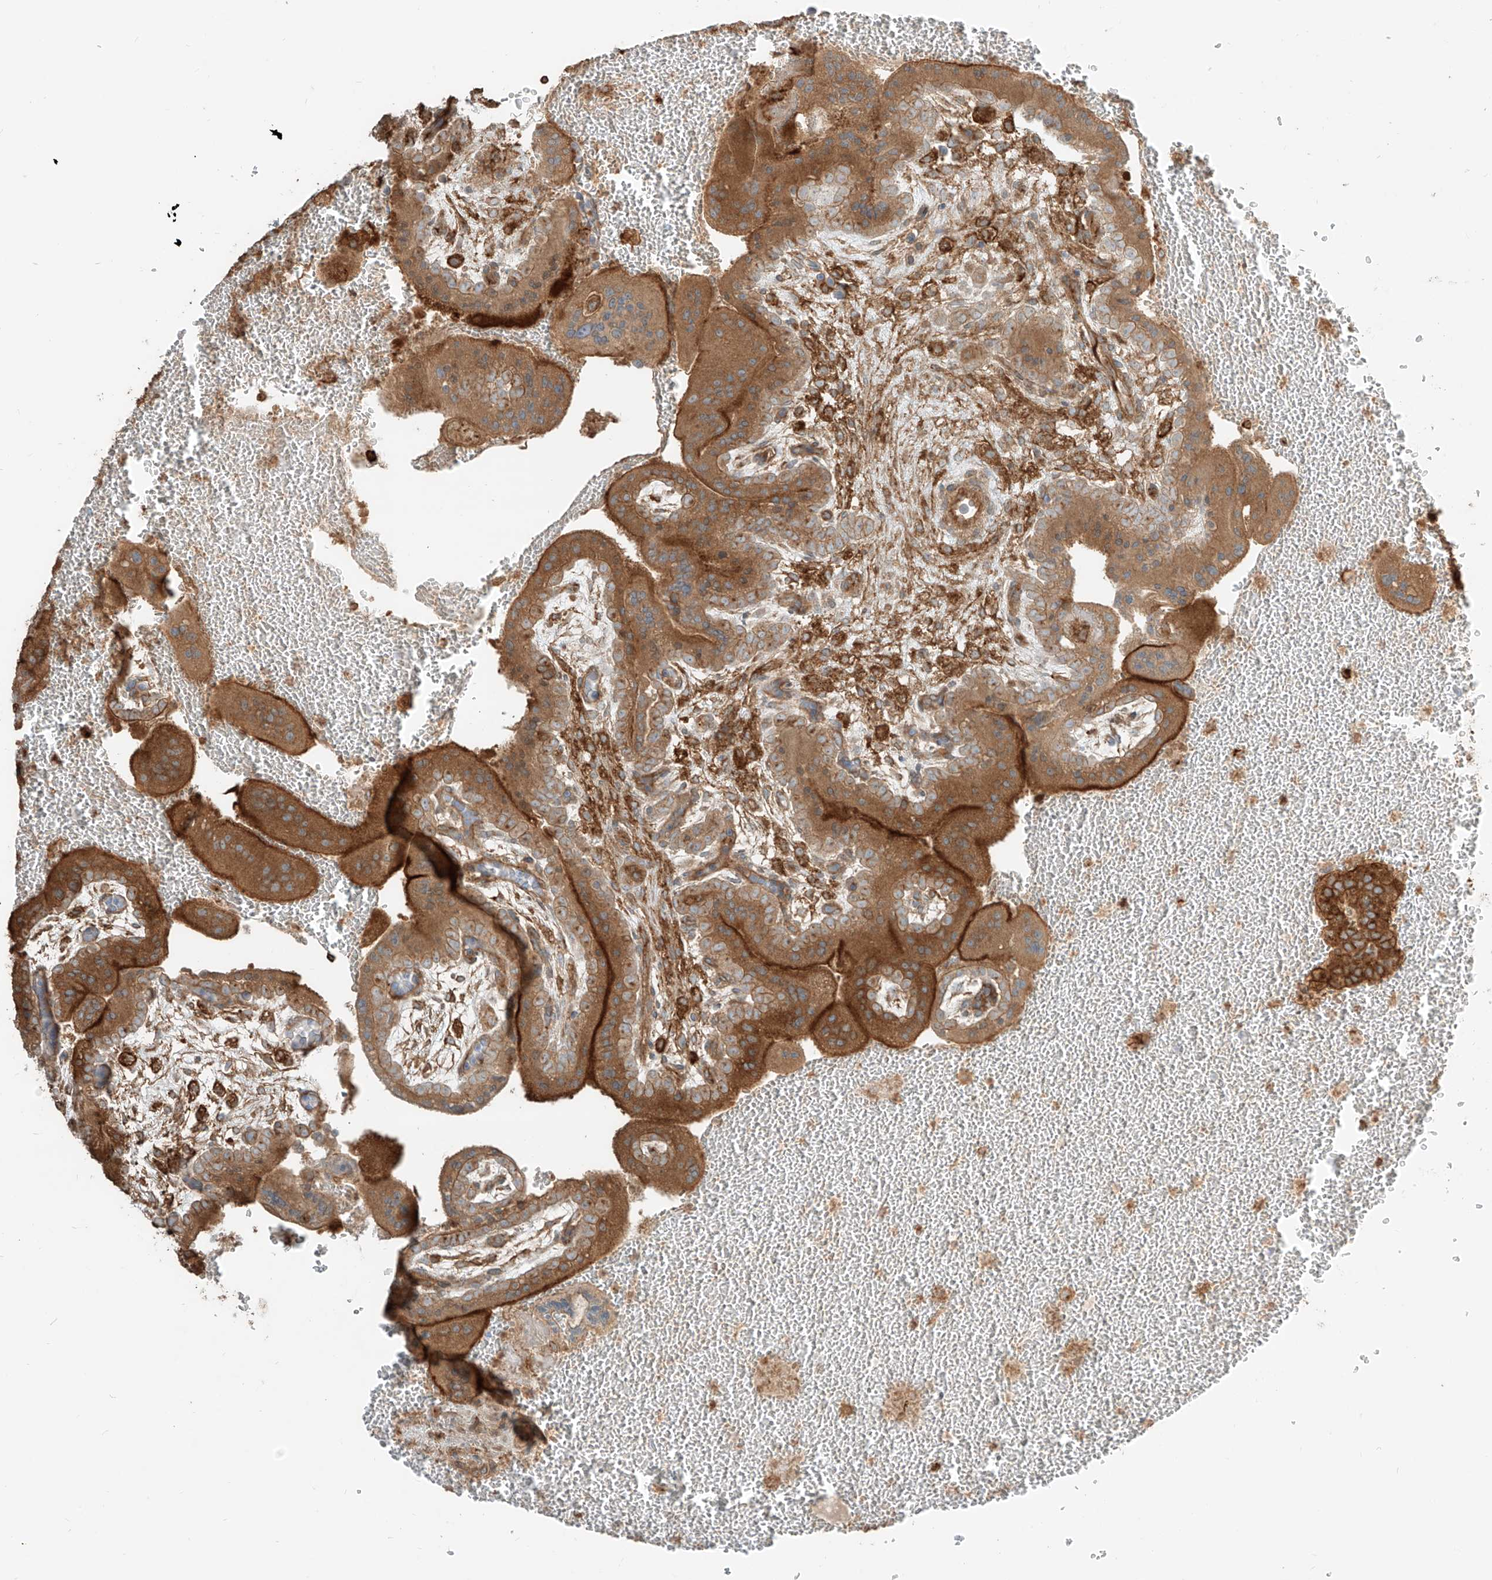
{"staining": {"intensity": "moderate", "quantity": ">75%", "location": "cytoplasmic/membranous"}, "tissue": "placenta", "cell_type": "Trophoblastic cells", "image_type": "normal", "snomed": [{"axis": "morphology", "description": "Normal tissue, NOS"}, {"axis": "topography", "description": "Placenta"}], "caption": "A high-resolution histopathology image shows immunohistochemistry staining of unremarkable placenta, which shows moderate cytoplasmic/membranous expression in approximately >75% of trophoblastic cells.", "gene": "CCDC115", "patient": {"sex": "female", "age": 35}}